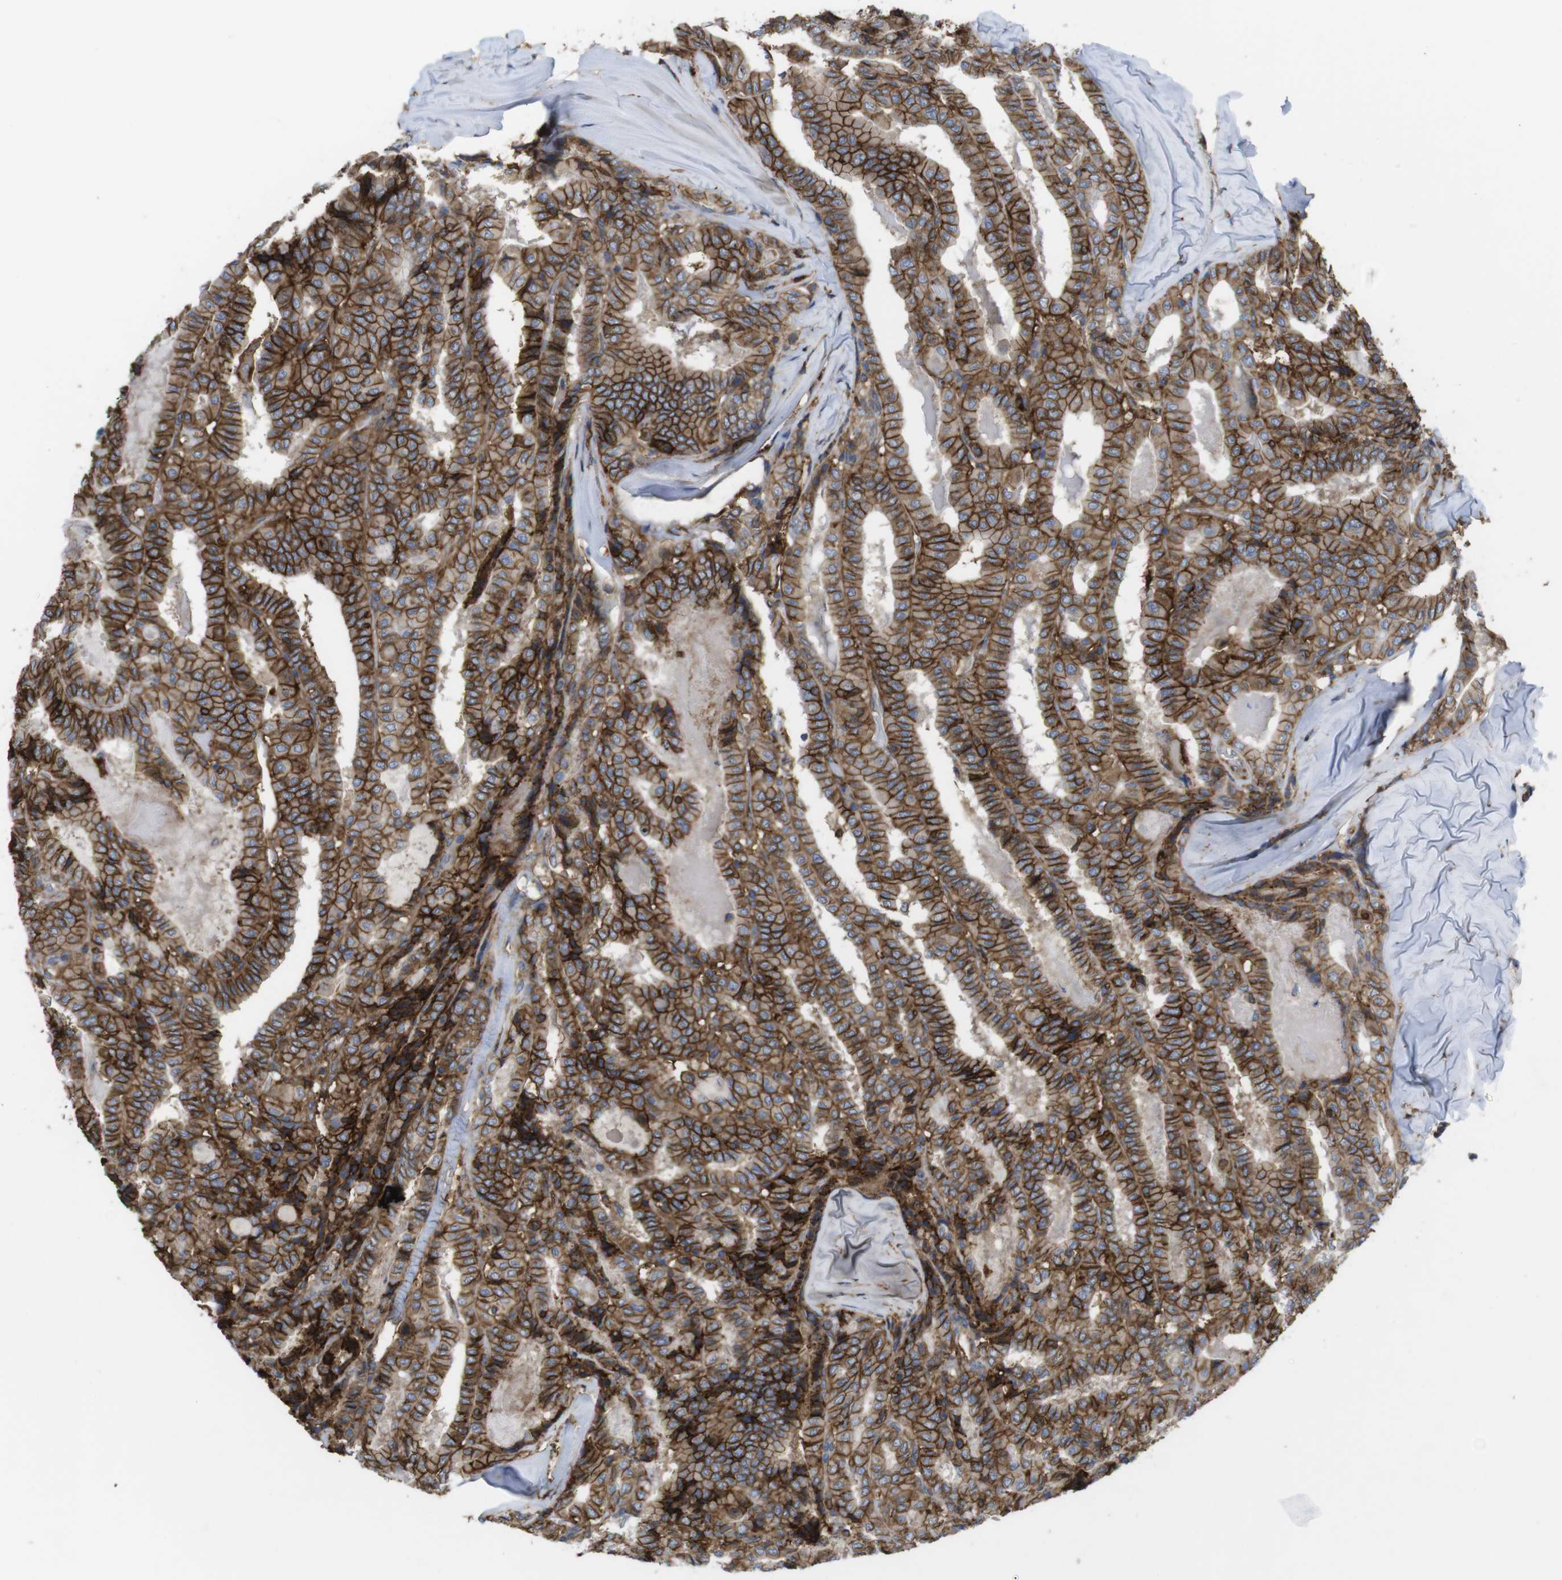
{"staining": {"intensity": "strong", "quantity": ">75%", "location": "cytoplasmic/membranous"}, "tissue": "thyroid cancer", "cell_type": "Tumor cells", "image_type": "cancer", "snomed": [{"axis": "morphology", "description": "Papillary adenocarcinoma, NOS"}, {"axis": "topography", "description": "Thyroid gland"}], "caption": "Immunohistochemical staining of thyroid papillary adenocarcinoma reveals high levels of strong cytoplasmic/membranous positivity in about >75% of tumor cells. Immunohistochemistry stains the protein of interest in brown and the nuclei are stained blue.", "gene": "CCR6", "patient": {"sex": "female", "age": 42}}